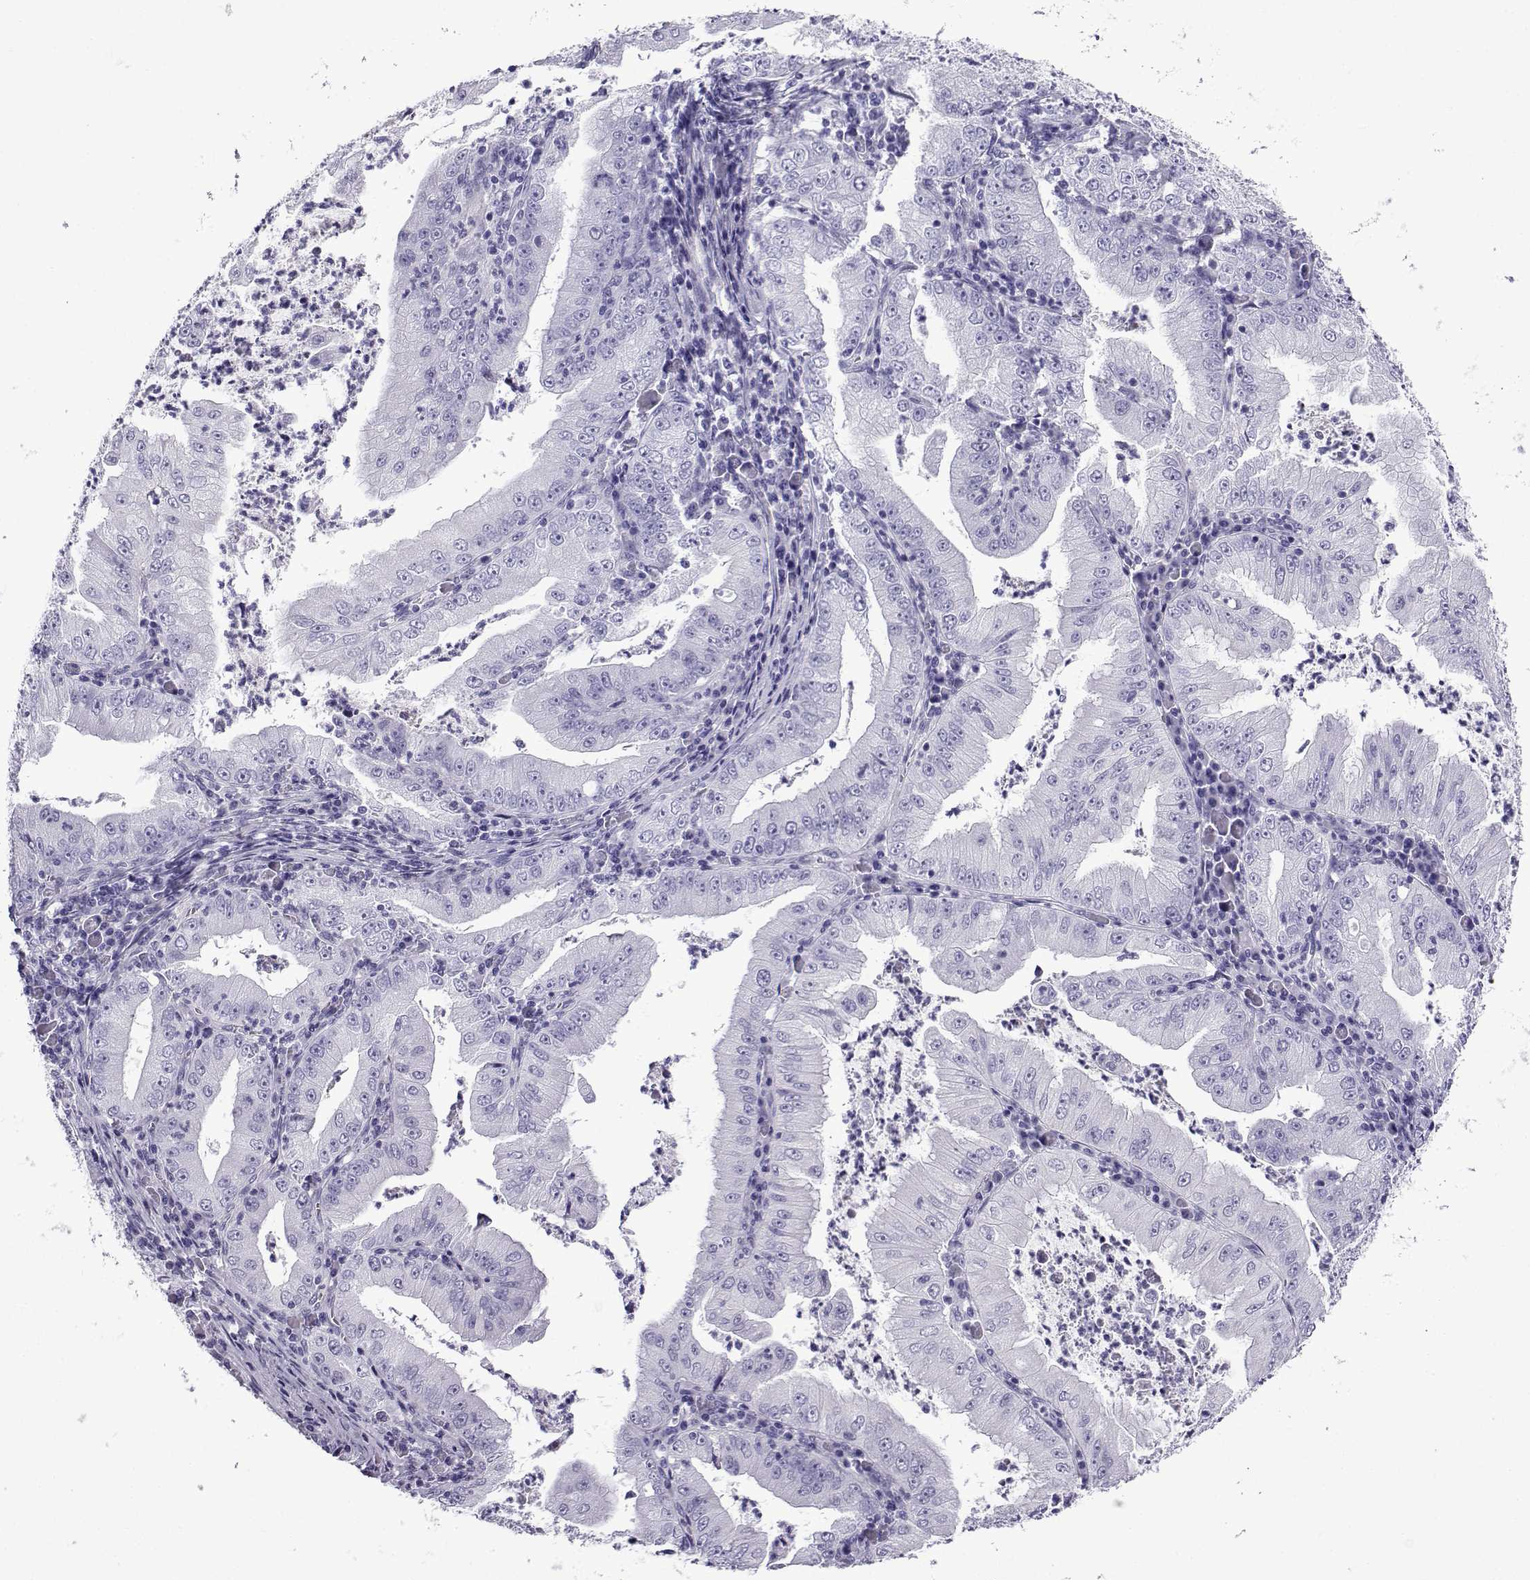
{"staining": {"intensity": "negative", "quantity": "none", "location": "none"}, "tissue": "stomach cancer", "cell_type": "Tumor cells", "image_type": "cancer", "snomed": [{"axis": "morphology", "description": "Adenocarcinoma, NOS"}, {"axis": "topography", "description": "Stomach"}], "caption": "A histopathology image of human stomach cancer (adenocarcinoma) is negative for staining in tumor cells.", "gene": "KCNF1", "patient": {"sex": "male", "age": 76}}